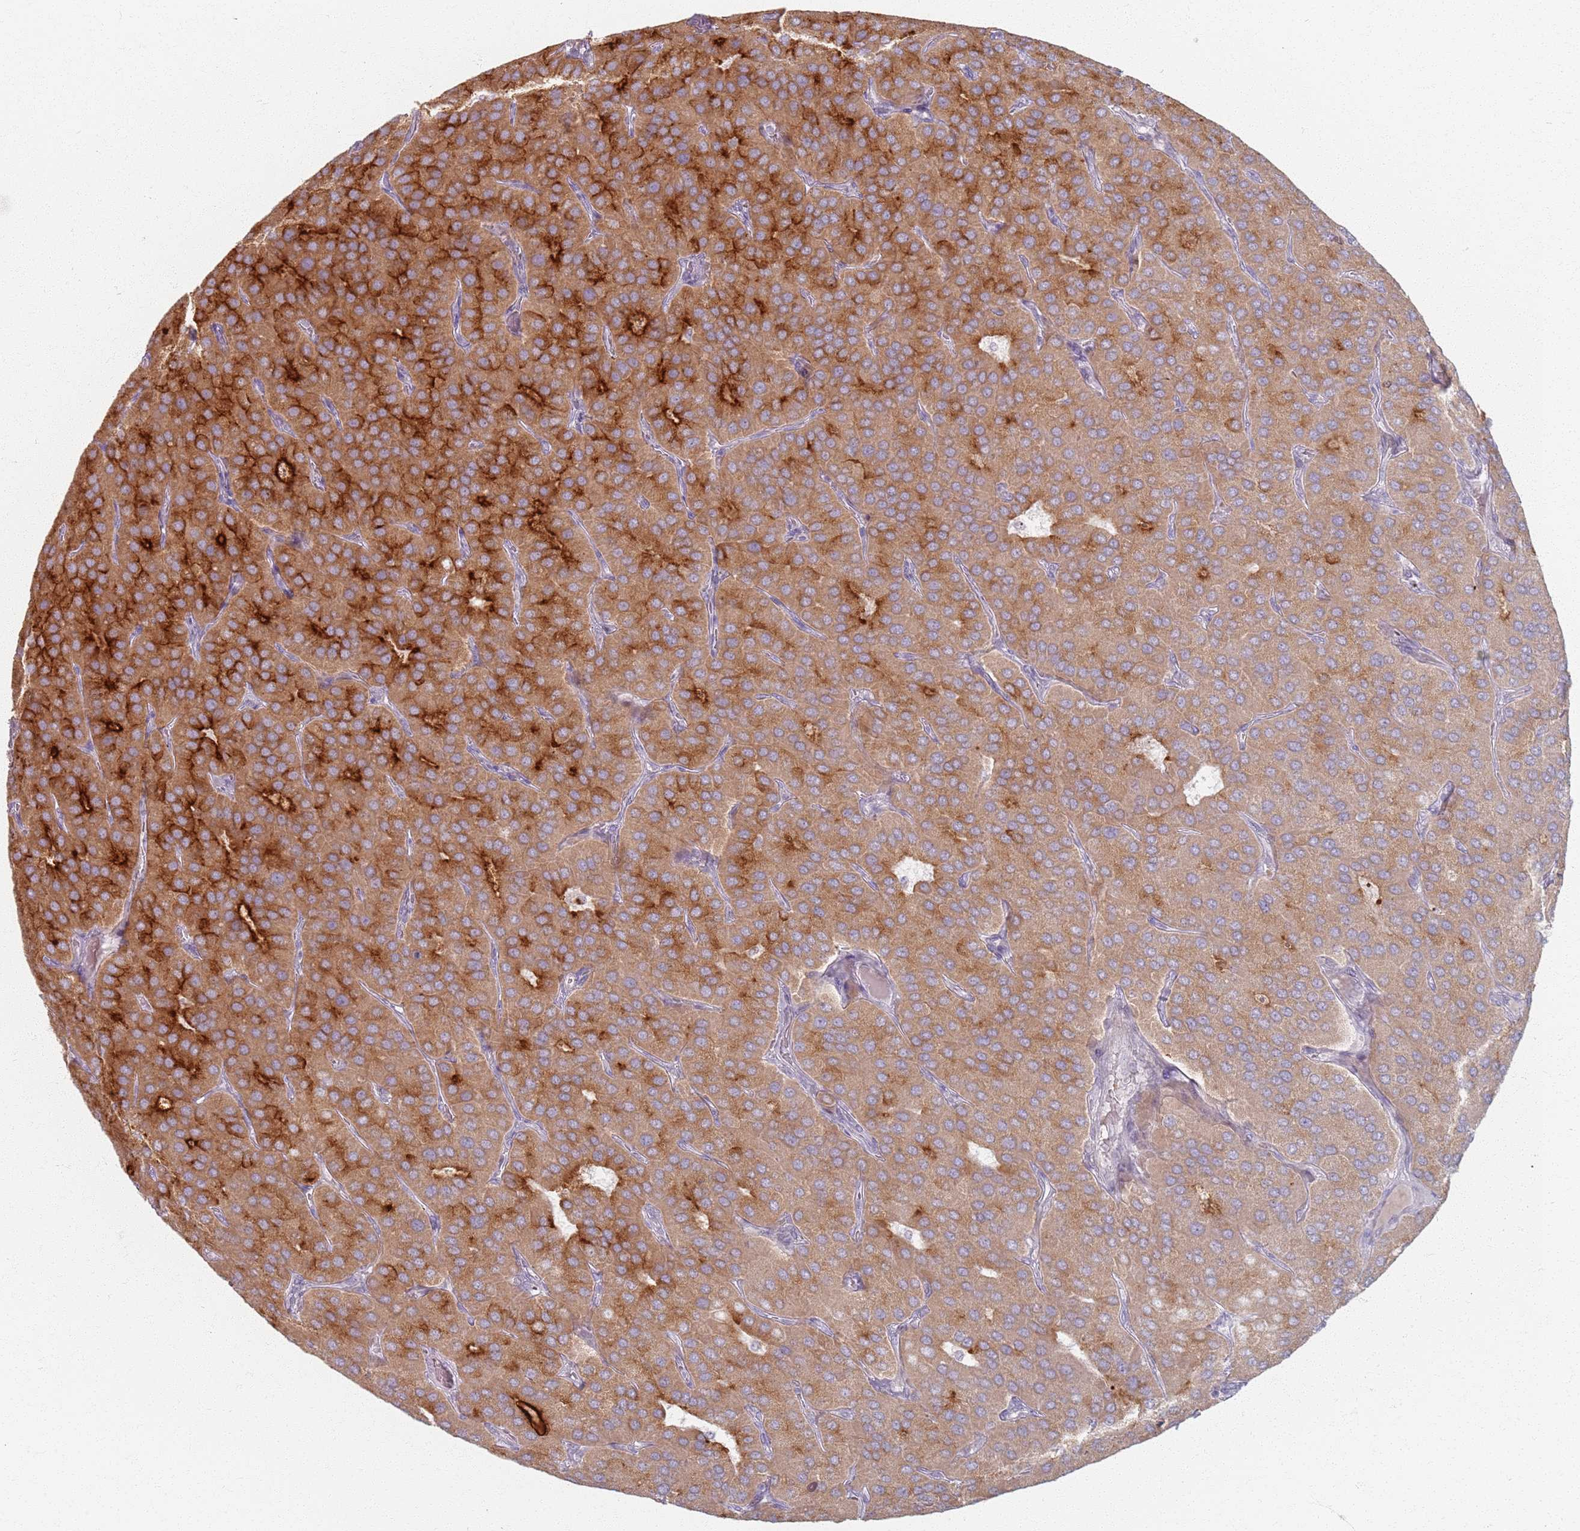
{"staining": {"intensity": "strong", "quantity": "25%-75%", "location": "cytoplasmic/membranous"}, "tissue": "parathyroid gland", "cell_type": "Glandular cells", "image_type": "normal", "snomed": [{"axis": "morphology", "description": "Normal tissue, NOS"}, {"axis": "morphology", "description": "Adenoma, NOS"}, {"axis": "topography", "description": "Parathyroid gland"}], "caption": "DAB immunohistochemical staining of benign human parathyroid gland displays strong cytoplasmic/membranous protein expression in about 25%-75% of glandular cells.", "gene": "PKD2L2", "patient": {"sex": "female", "age": 86}}